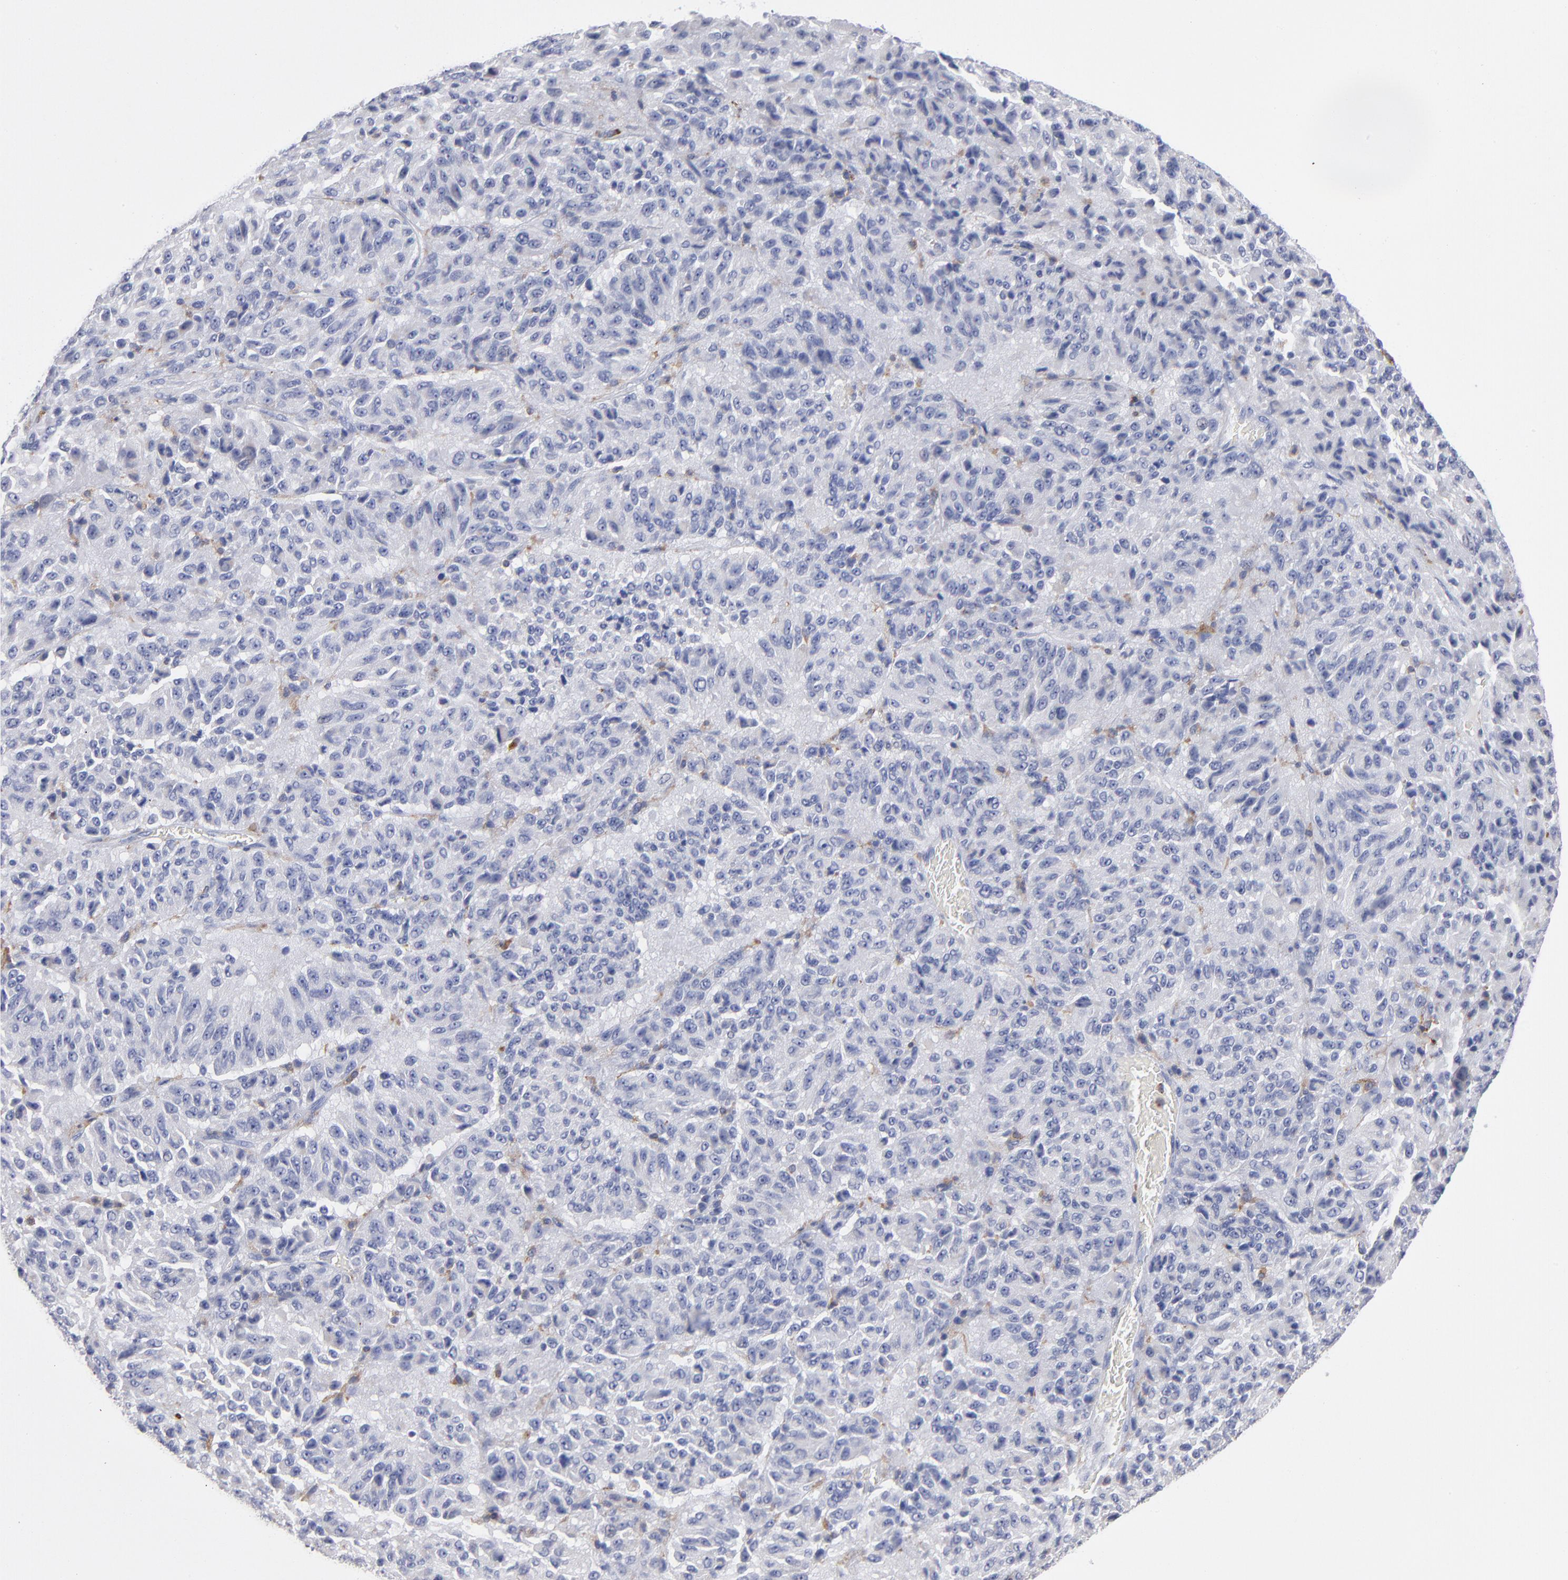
{"staining": {"intensity": "negative", "quantity": "none", "location": "none"}, "tissue": "melanoma", "cell_type": "Tumor cells", "image_type": "cancer", "snomed": [{"axis": "morphology", "description": "Malignant melanoma, Metastatic site"}, {"axis": "topography", "description": "Lung"}], "caption": "This is a micrograph of immunohistochemistry (IHC) staining of melanoma, which shows no positivity in tumor cells.", "gene": "CD180", "patient": {"sex": "male", "age": 64}}